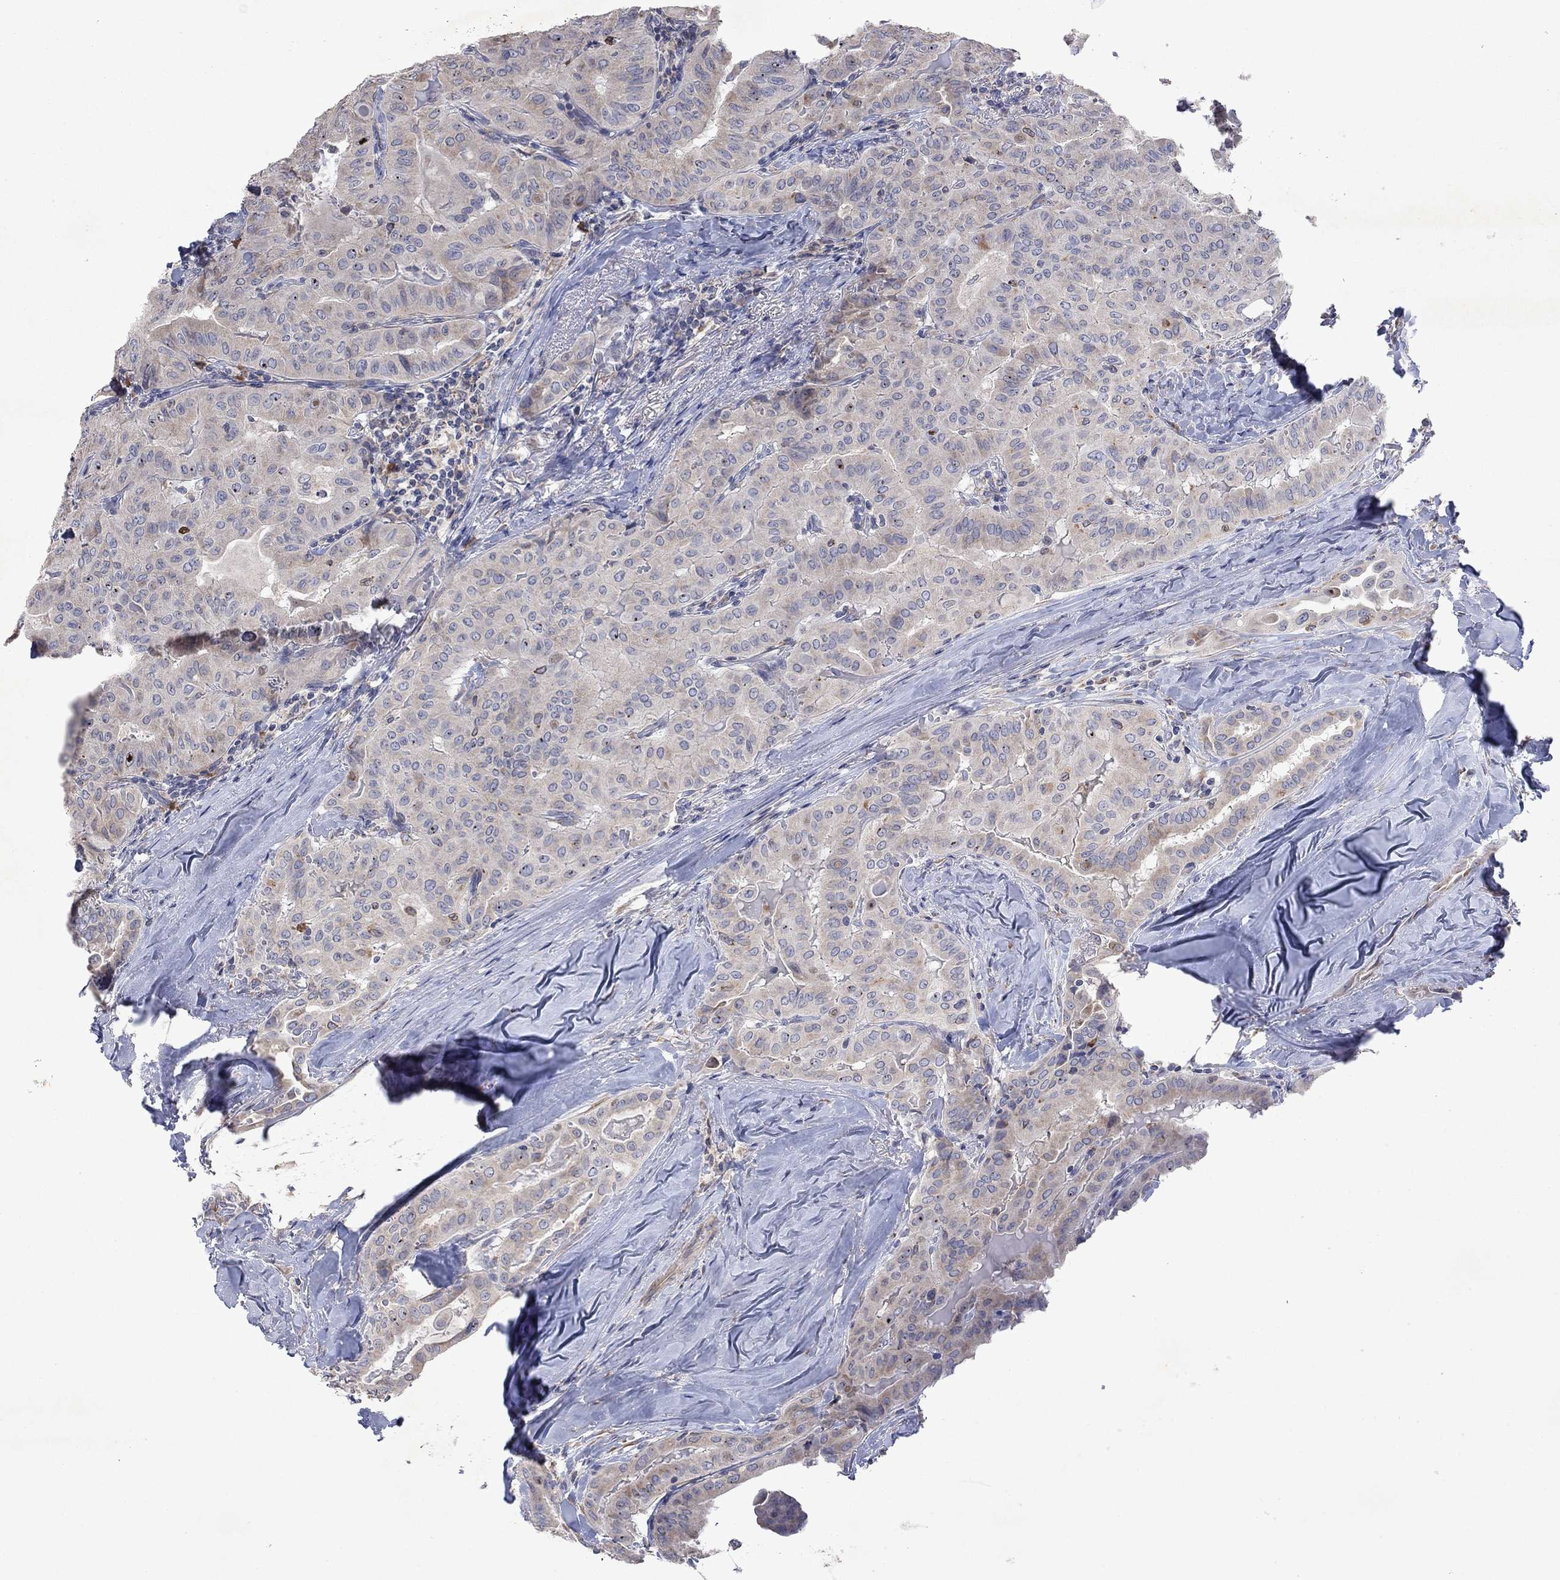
{"staining": {"intensity": "negative", "quantity": "none", "location": "none"}, "tissue": "thyroid cancer", "cell_type": "Tumor cells", "image_type": "cancer", "snomed": [{"axis": "morphology", "description": "Papillary adenocarcinoma, NOS"}, {"axis": "topography", "description": "Thyroid gland"}], "caption": "The immunohistochemistry (IHC) histopathology image has no significant expression in tumor cells of papillary adenocarcinoma (thyroid) tissue. Nuclei are stained in blue.", "gene": "TMEM97", "patient": {"sex": "female", "age": 68}}